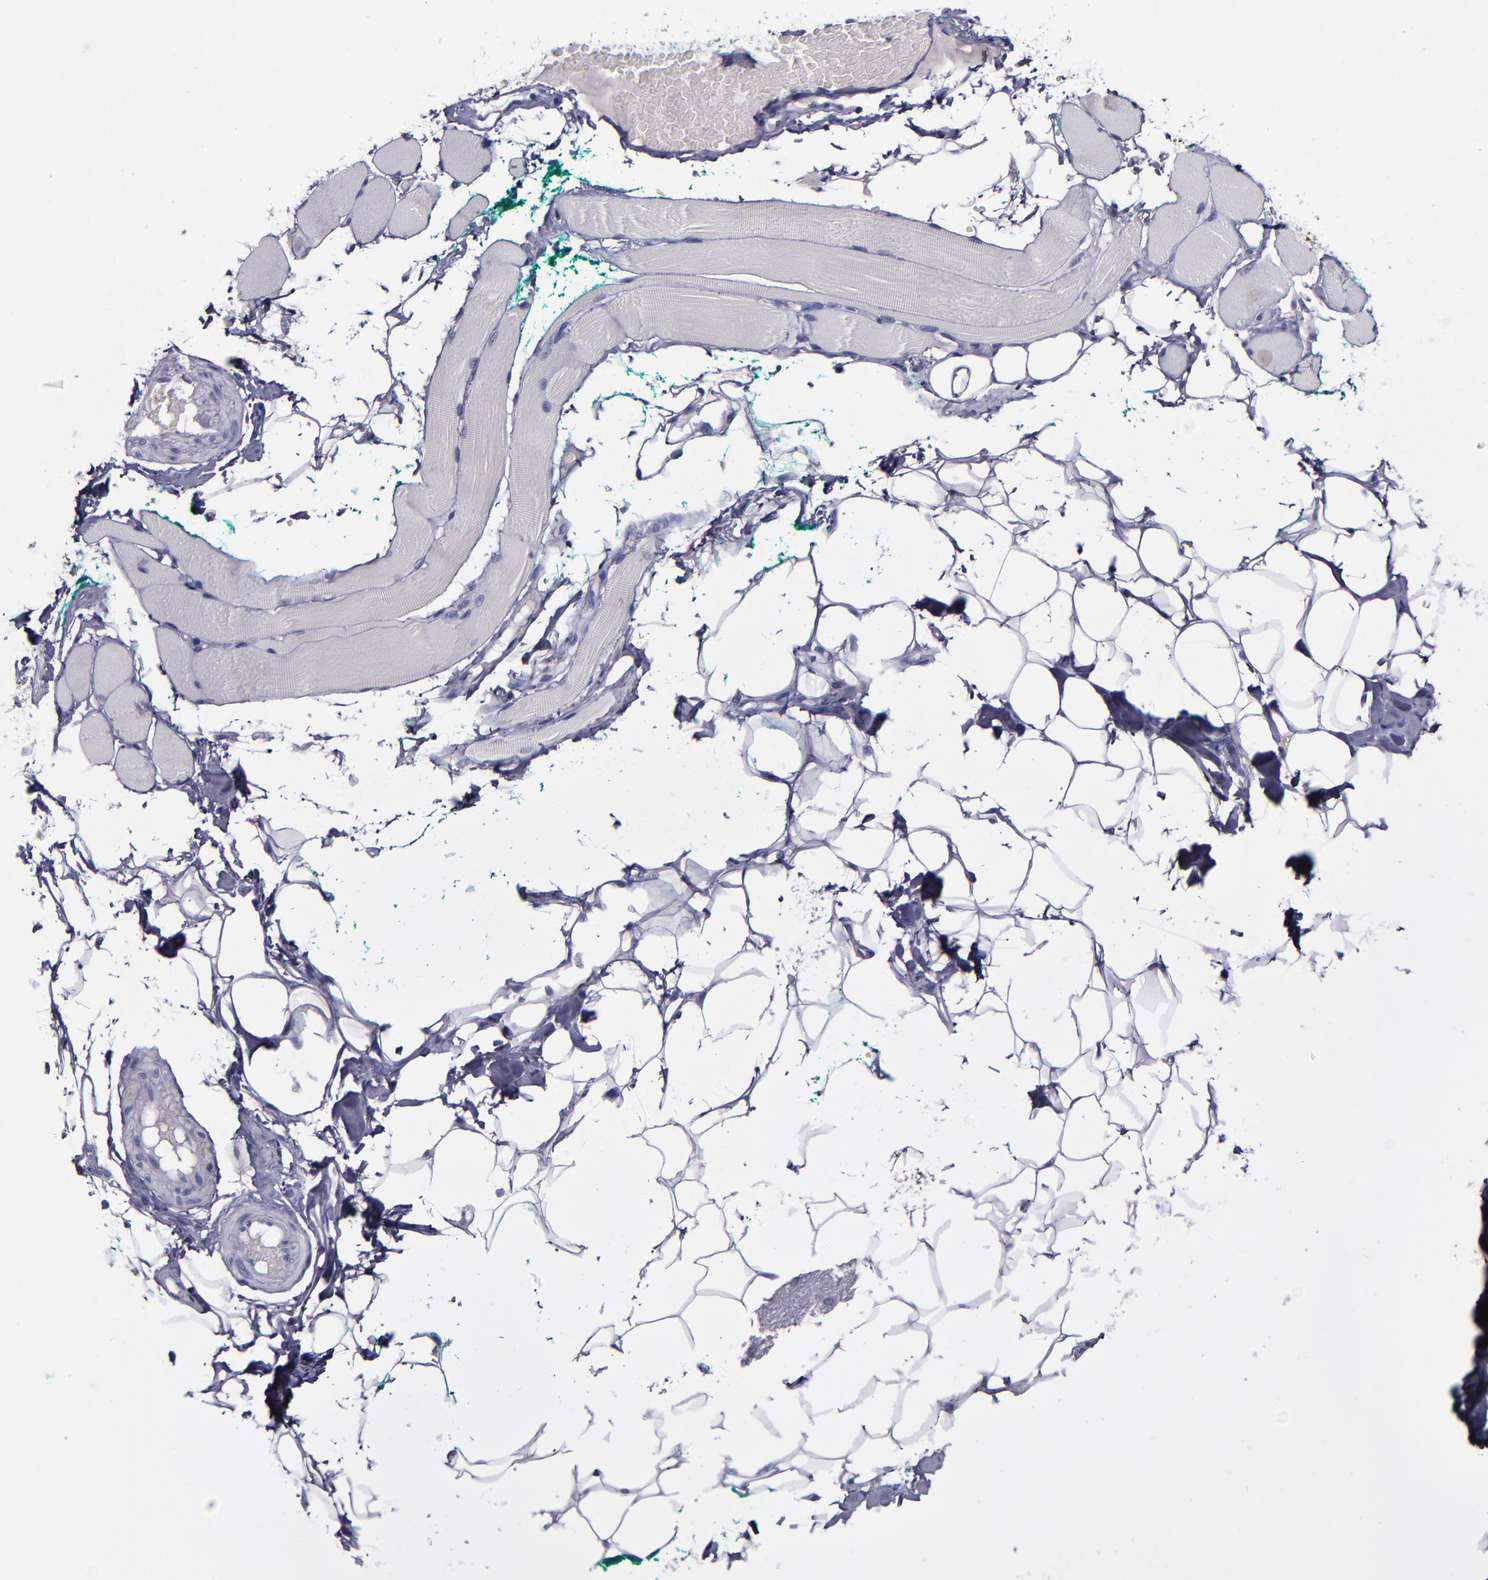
{"staining": {"intensity": "negative", "quantity": "none", "location": "none"}, "tissue": "skeletal muscle", "cell_type": "Myocytes", "image_type": "normal", "snomed": [{"axis": "morphology", "description": "Normal tissue, NOS"}, {"axis": "topography", "description": "Skeletal muscle"}, {"axis": "topography", "description": "Peripheral nerve tissue"}], "caption": "Protein analysis of unremarkable skeletal muscle displays no significant staining in myocytes.", "gene": "MFGE8", "patient": {"sex": "female", "age": 84}}